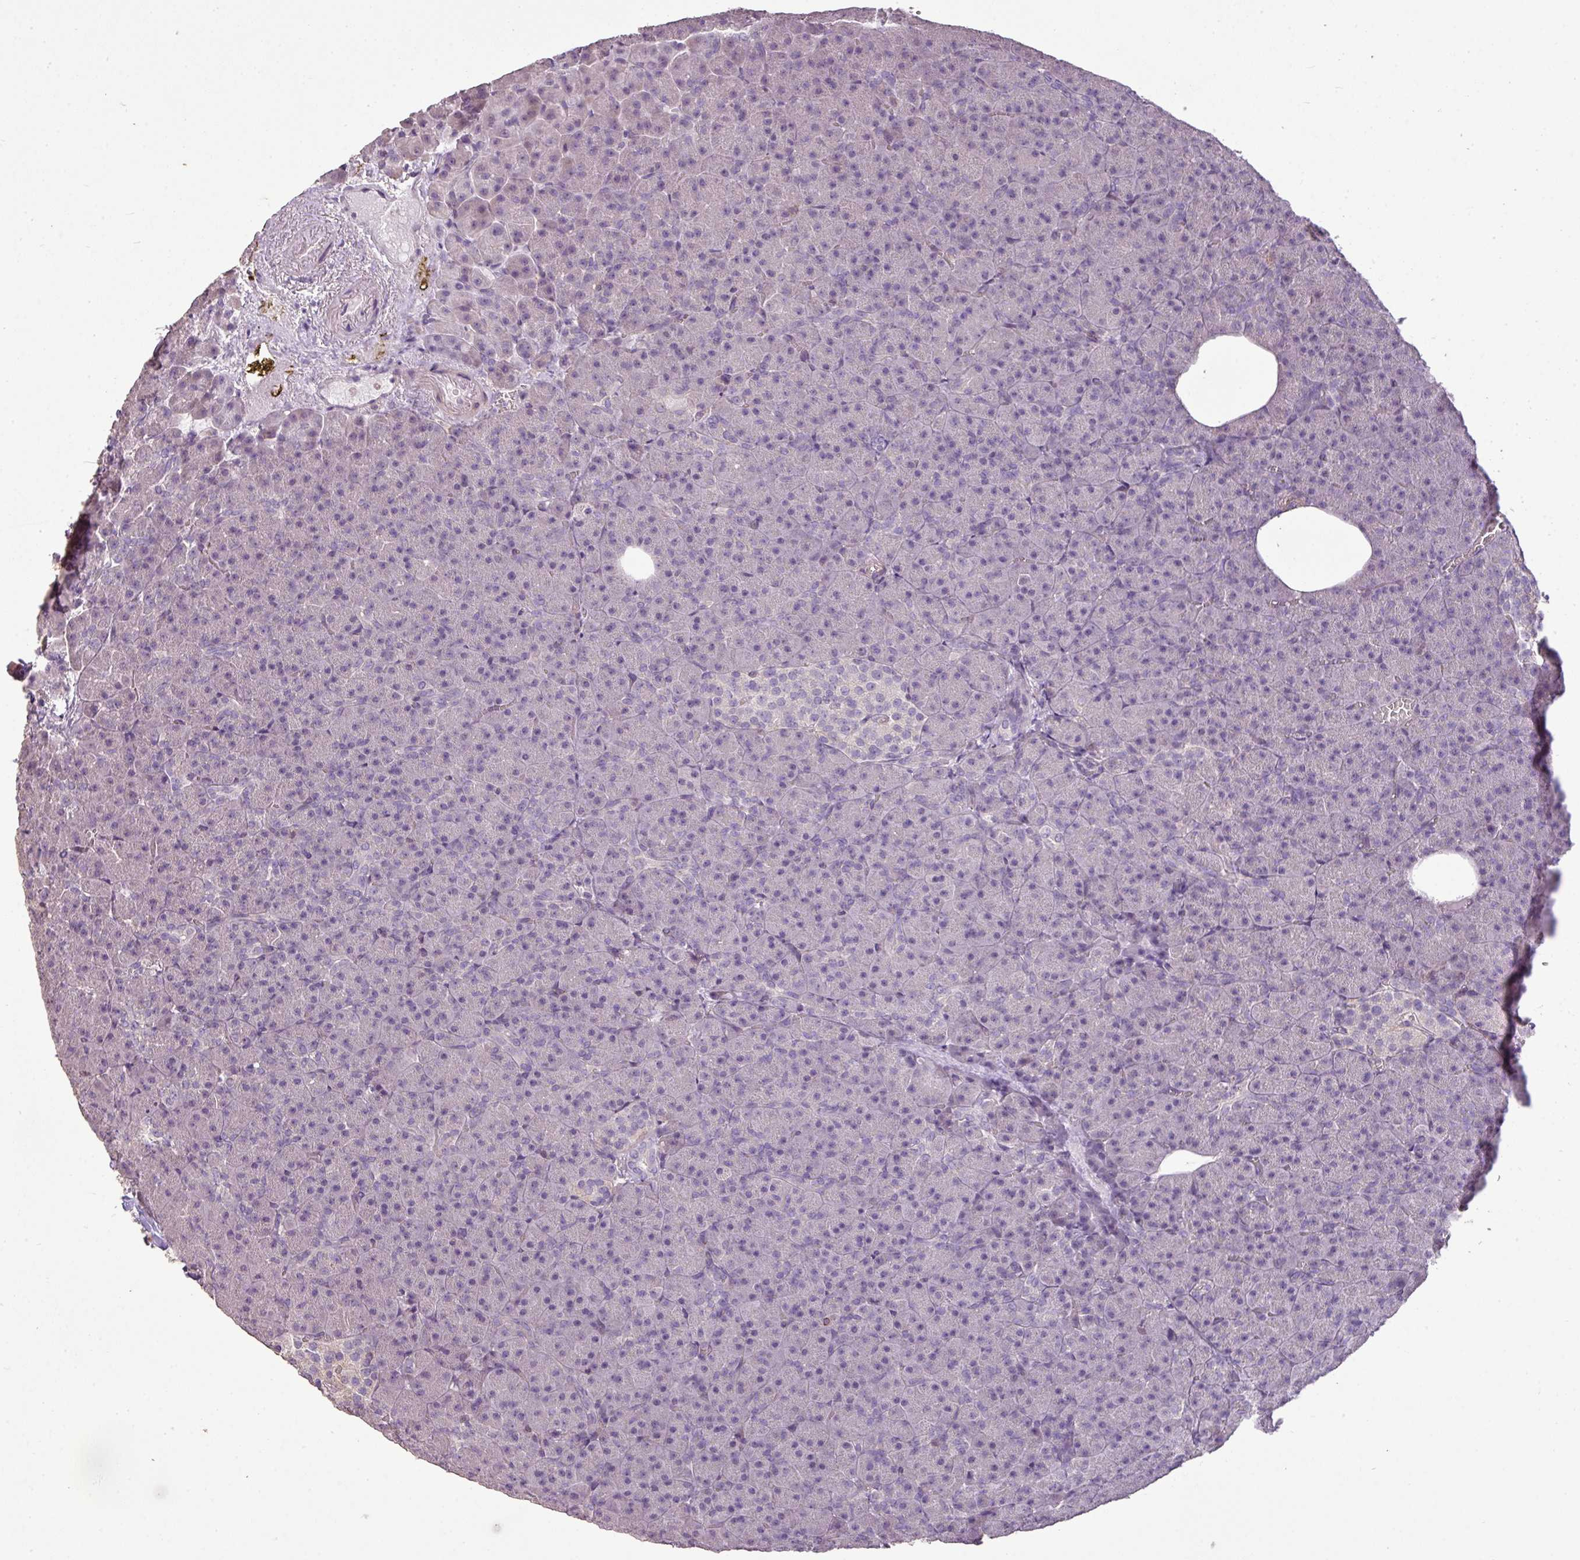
{"staining": {"intensity": "negative", "quantity": "none", "location": "none"}, "tissue": "pancreas", "cell_type": "Exocrine glandular cells", "image_type": "normal", "snomed": [{"axis": "morphology", "description": "Normal tissue, NOS"}, {"axis": "topography", "description": "Pancreas"}], "caption": "An immunohistochemistry (IHC) micrograph of benign pancreas is shown. There is no staining in exocrine glandular cells of pancreas. (Stains: DAB immunohistochemistry (IHC) with hematoxylin counter stain, Microscopy: brightfield microscopy at high magnification).", "gene": "LY9", "patient": {"sex": "female", "age": 74}}